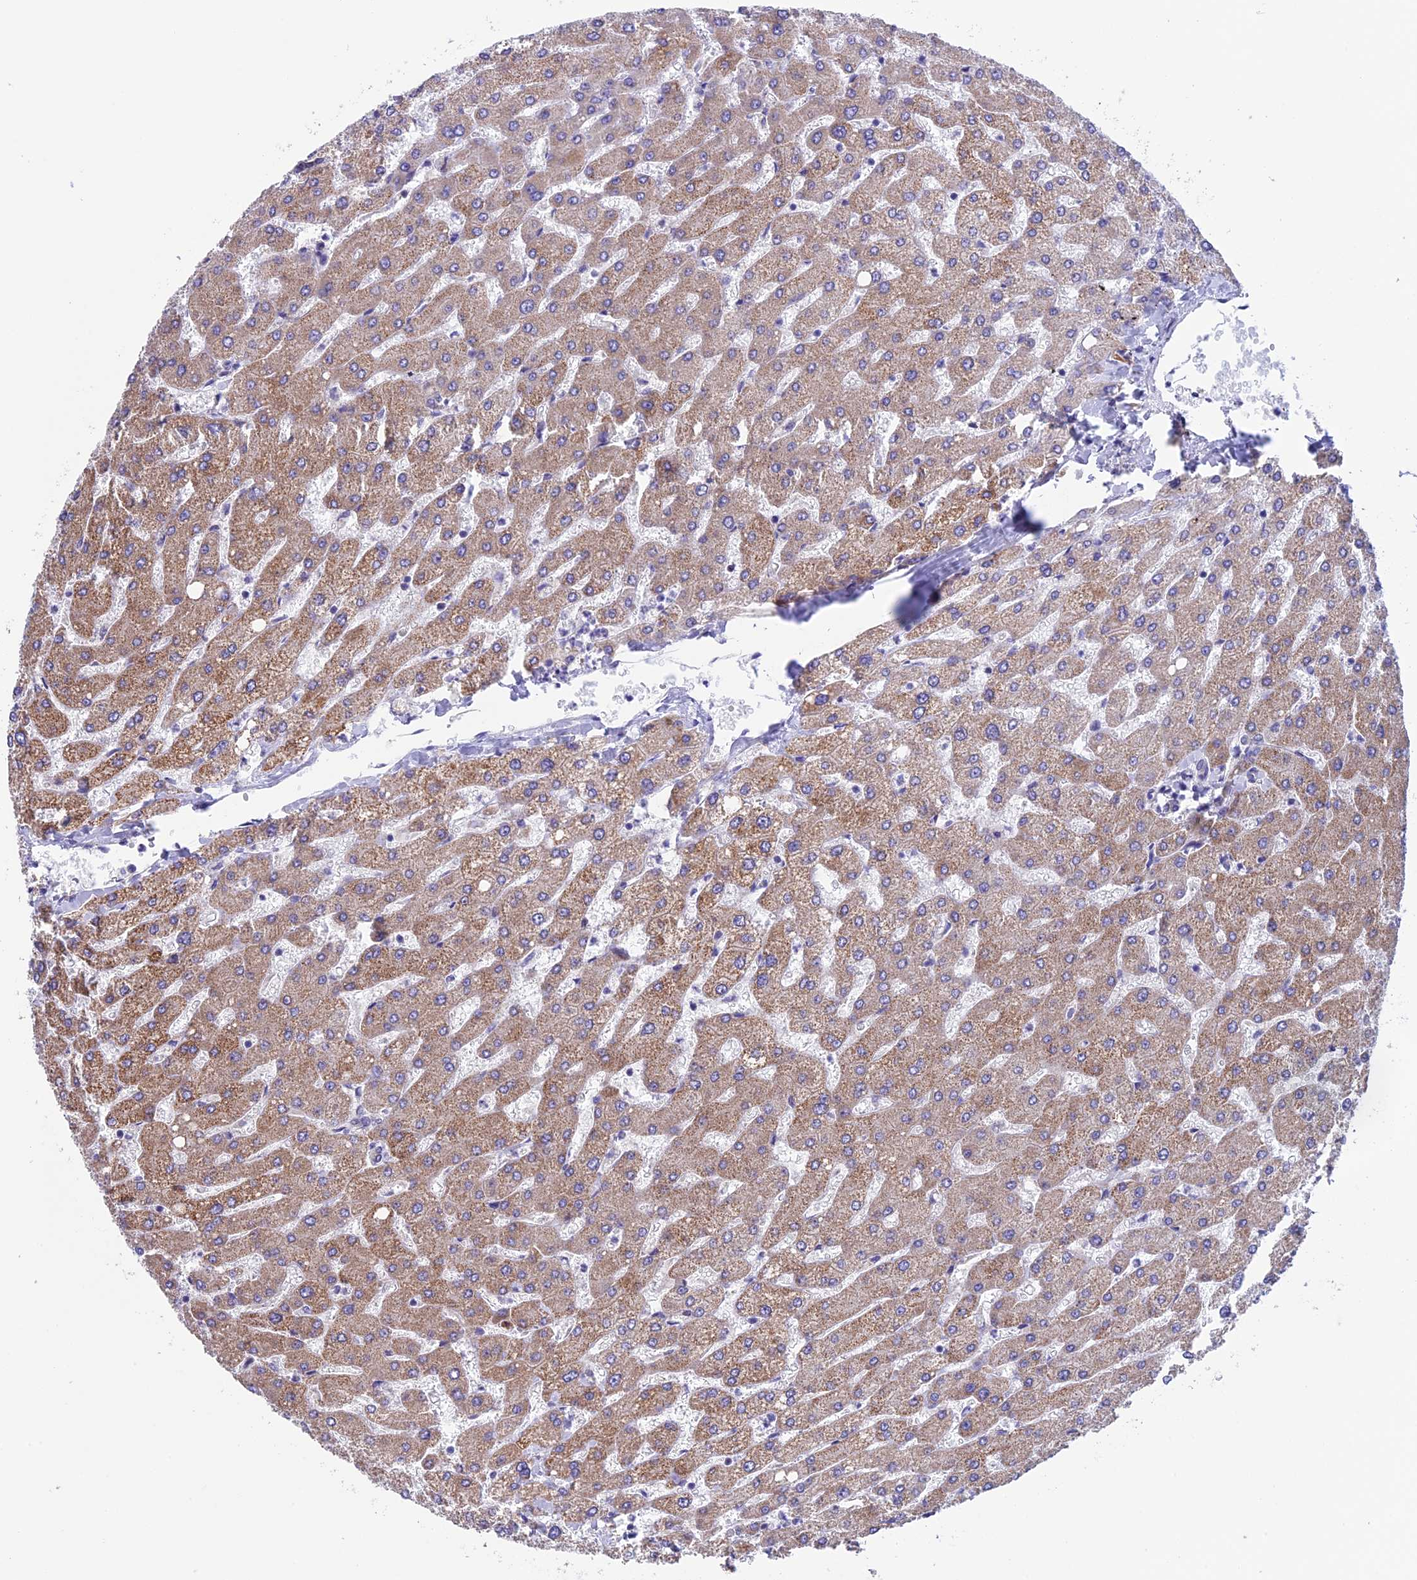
{"staining": {"intensity": "negative", "quantity": "none", "location": "none"}, "tissue": "liver", "cell_type": "Cholangiocytes", "image_type": "normal", "snomed": [{"axis": "morphology", "description": "Normal tissue, NOS"}, {"axis": "topography", "description": "Liver"}], "caption": "DAB (3,3'-diaminobenzidine) immunohistochemical staining of benign liver shows no significant positivity in cholangiocytes. (Brightfield microscopy of DAB (3,3'-diaminobenzidine) immunohistochemistry at high magnification).", "gene": "TMEM171", "patient": {"sex": "male", "age": 55}}